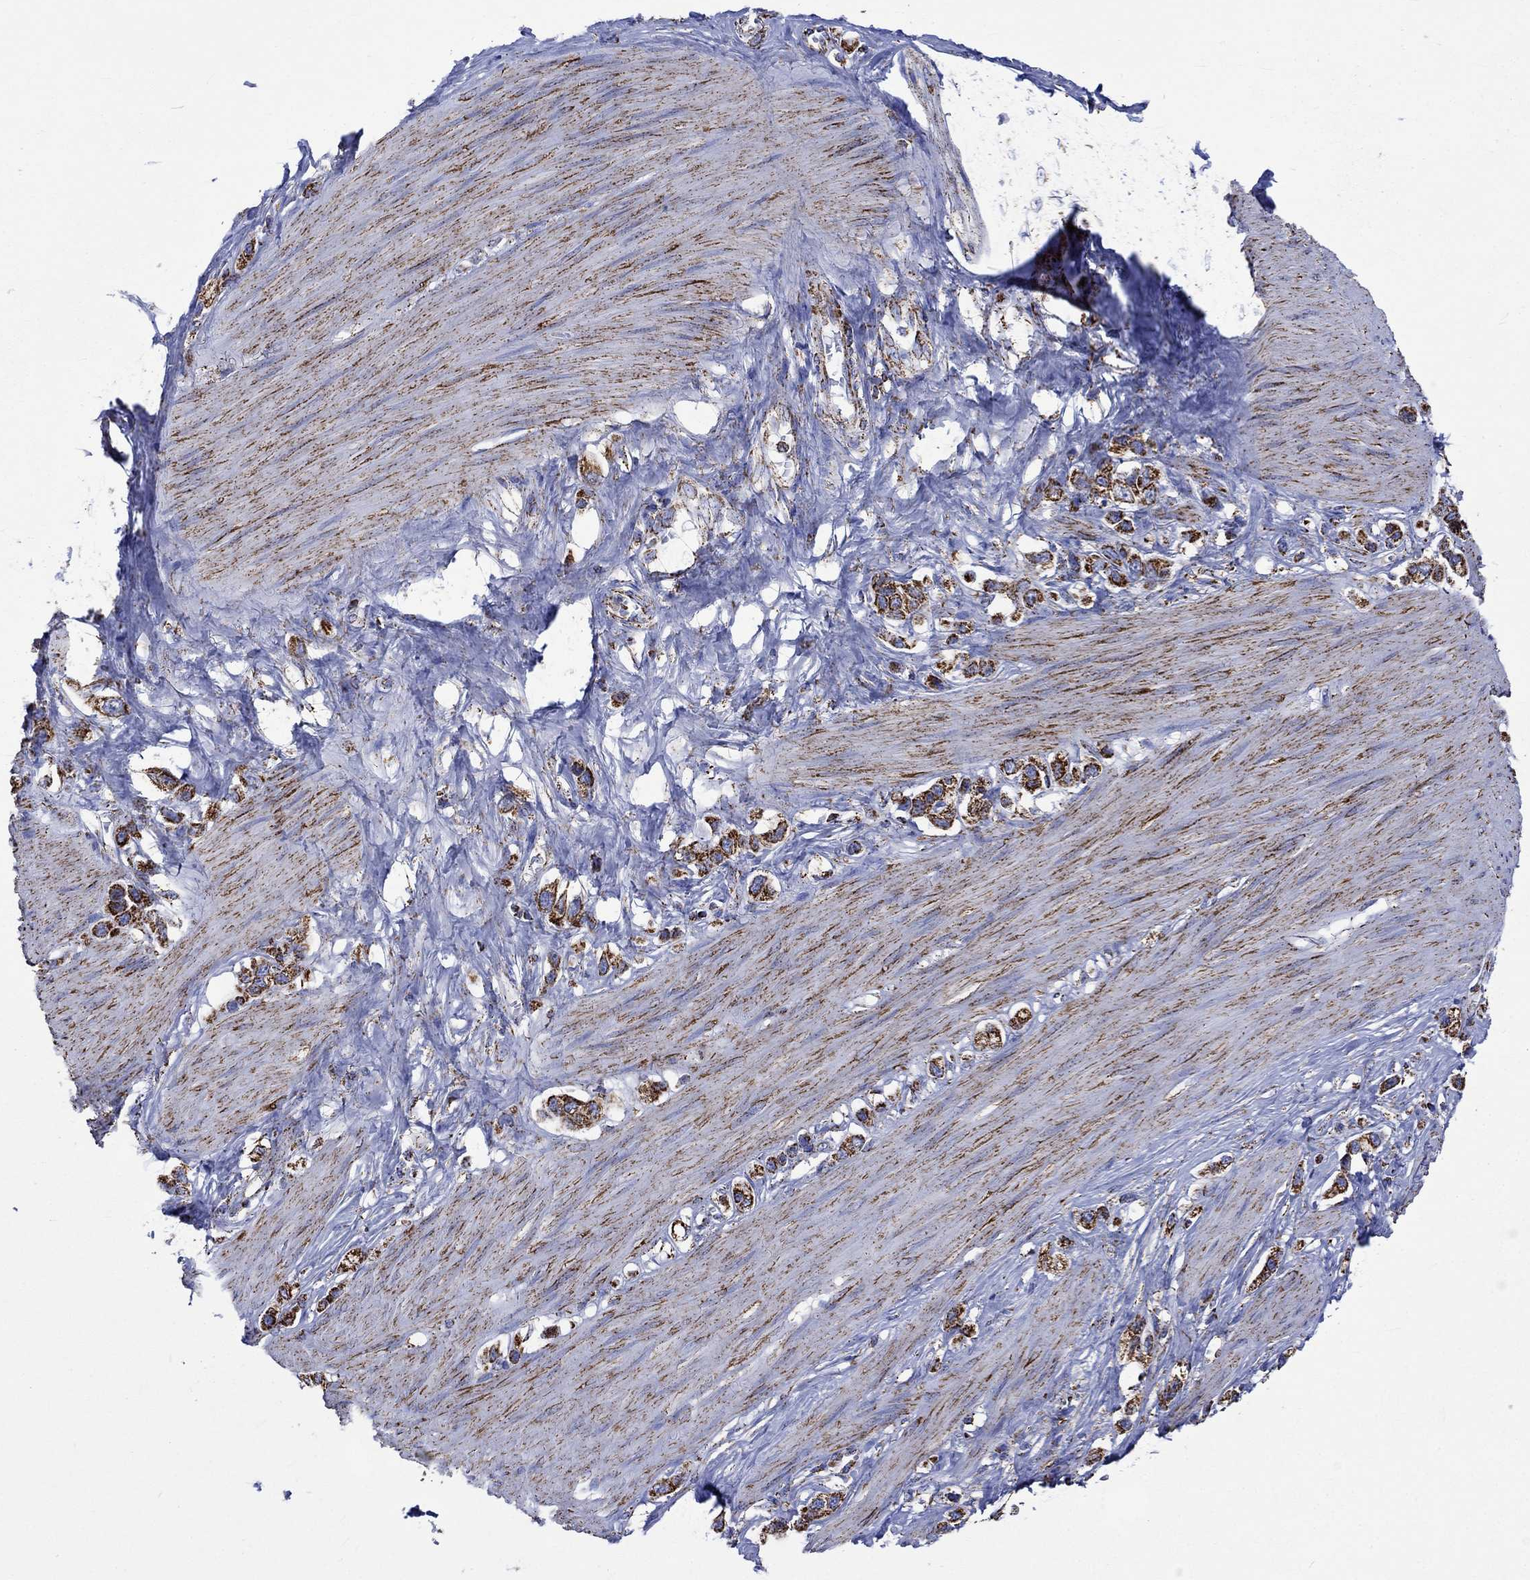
{"staining": {"intensity": "strong", "quantity": ">75%", "location": "cytoplasmic/membranous"}, "tissue": "stomach cancer", "cell_type": "Tumor cells", "image_type": "cancer", "snomed": [{"axis": "morphology", "description": "Normal tissue, NOS"}, {"axis": "morphology", "description": "Adenocarcinoma, NOS"}, {"axis": "morphology", "description": "Adenocarcinoma, High grade"}, {"axis": "topography", "description": "Stomach, upper"}, {"axis": "topography", "description": "Stomach"}], "caption": "This histopathology image reveals IHC staining of human adenocarcinoma (stomach), with high strong cytoplasmic/membranous staining in approximately >75% of tumor cells.", "gene": "RCE1", "patient": {"sex": "female", "age": 65}}